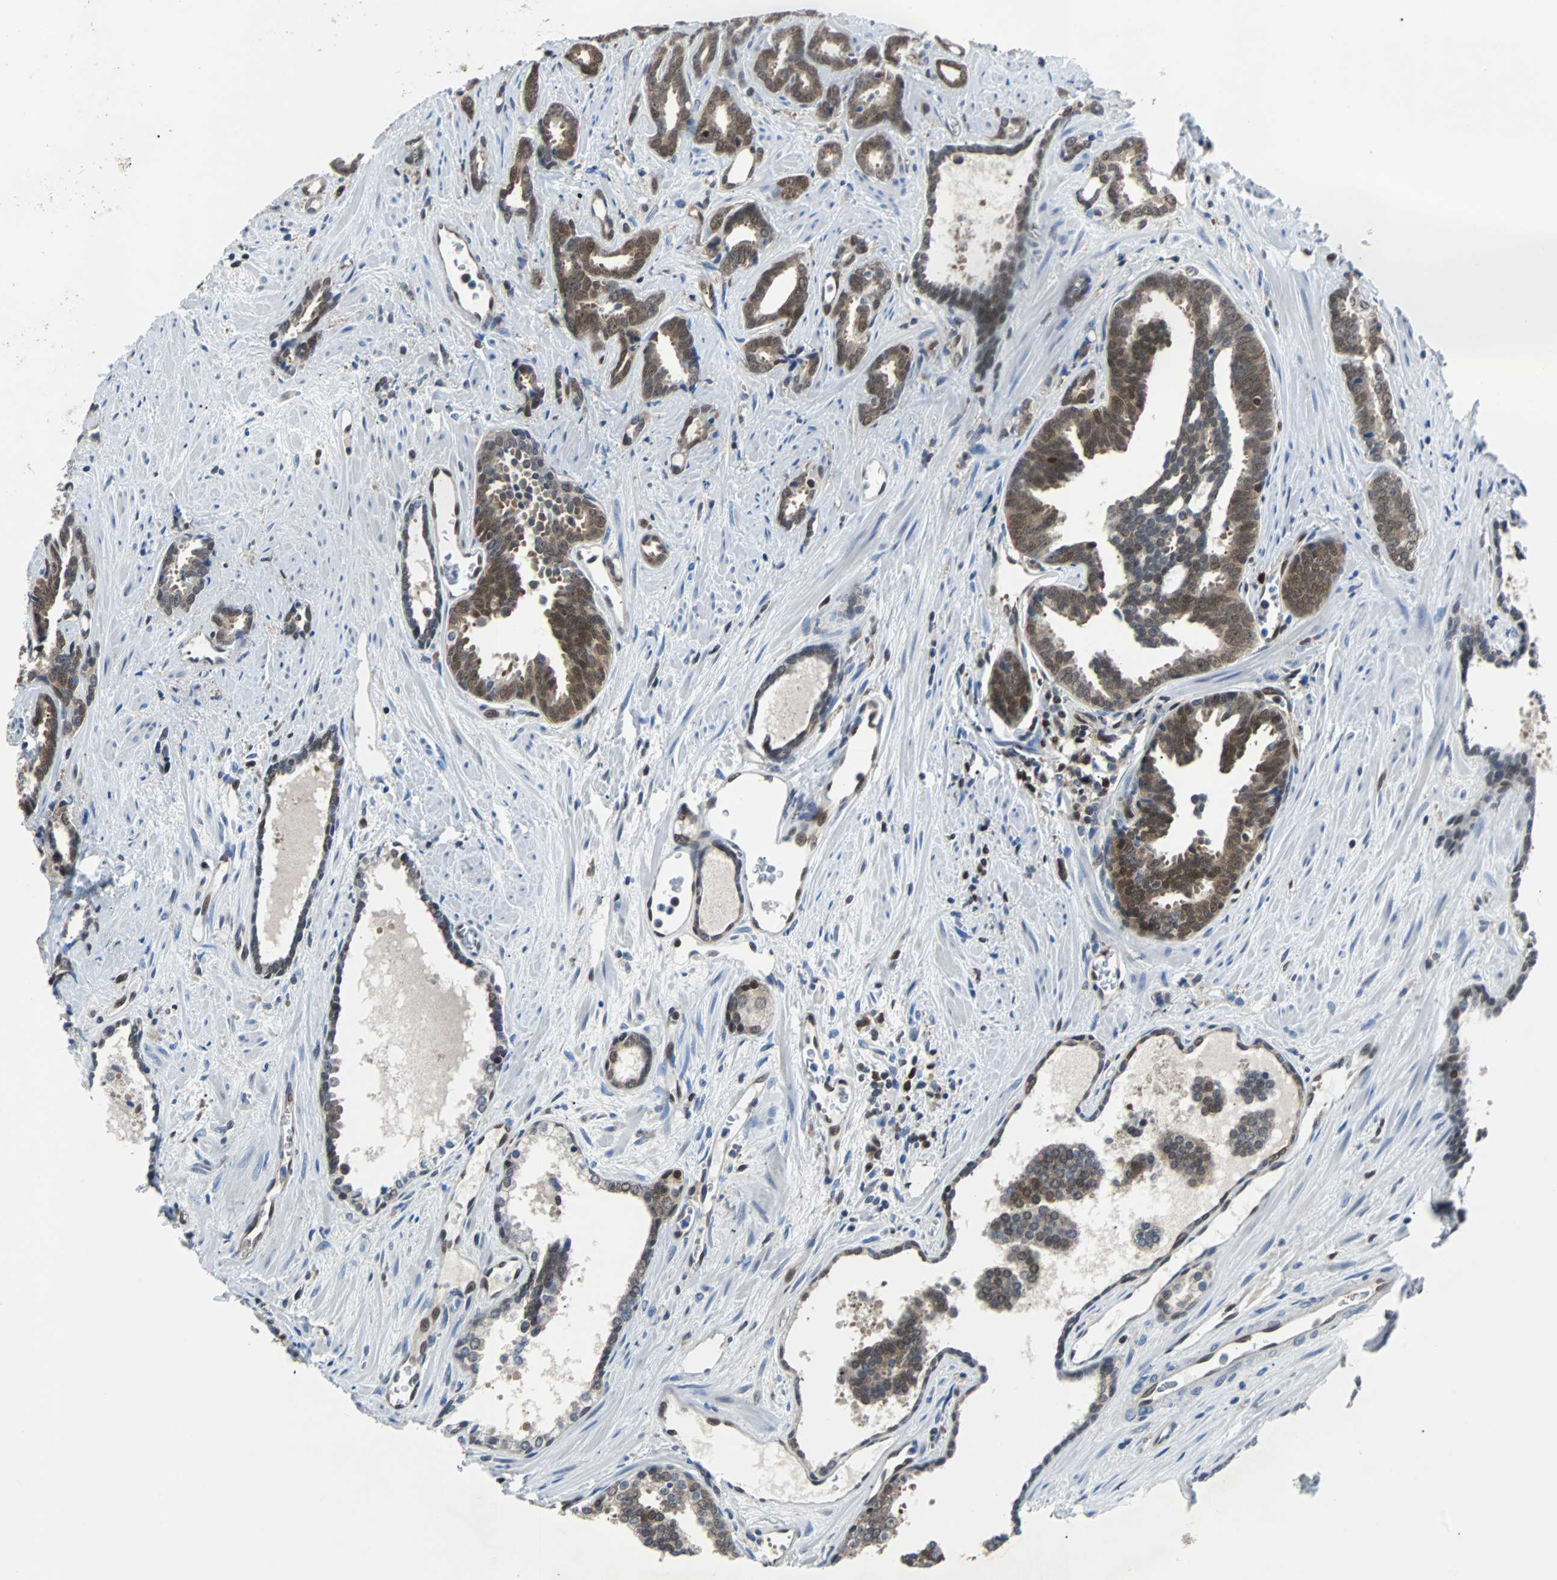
{"staining": {"intensity": "moderate", "quantity": "25%-75%", "location": "cytoplasmic/membranous,nuclear"}, "tissue": "prostate cancer", "cell_type": "Tumor cells", "image_type": "cancer", "snomed": [{"axis": "morphology", "description": "Adenocarcinoma, High grade"}, {"axis": "topography", "description": "Prostate"}], "caption": "The immunohistochemical stain shows moderate cytoplasmic/membranous and nuclear expression in tumor cells of prostate adenocarcinoma (high-grade) tissue.", "gene": "MAP2K6", "patient": {"sex": "male", "age": 67}}